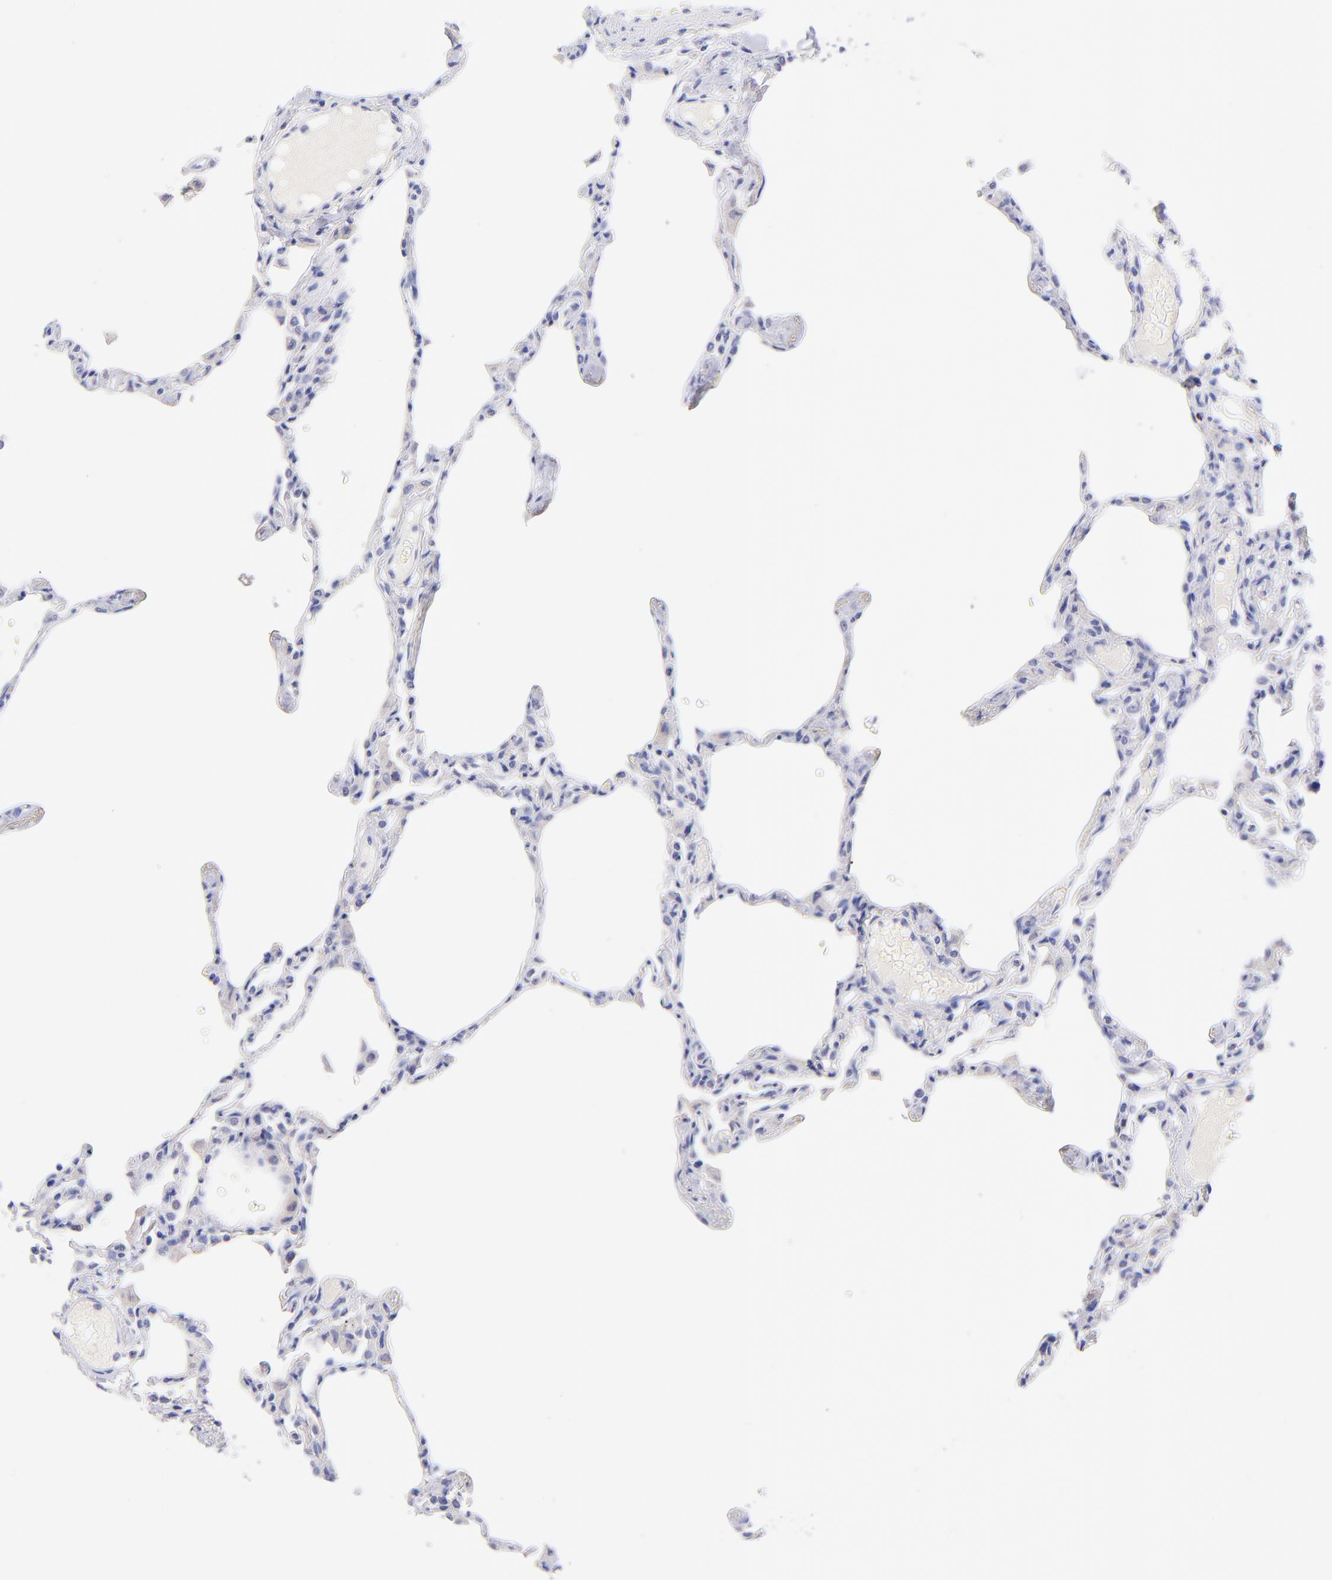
{"staining": {"intensity": "negative", "quantity": "none", "location": "none"}, "tissue": "lung", "cell_type": "Alveolar cells", "image_type": "normal", "snomed": [{"axis": "morphology", "description": "Normal tissue, NOS"}, {"axis": "topography", "description": "Lung"}], "caption": "Immunohistochemistry (IHC) image of benign human lung stained for a protein (brown), which shows no staining in alveolar cells. (DAB immunohistochemistry (IHC) with hematoxylin counter stain).", "gene": "RAB3B", "patient": {"sex": "female", "age": 49}}